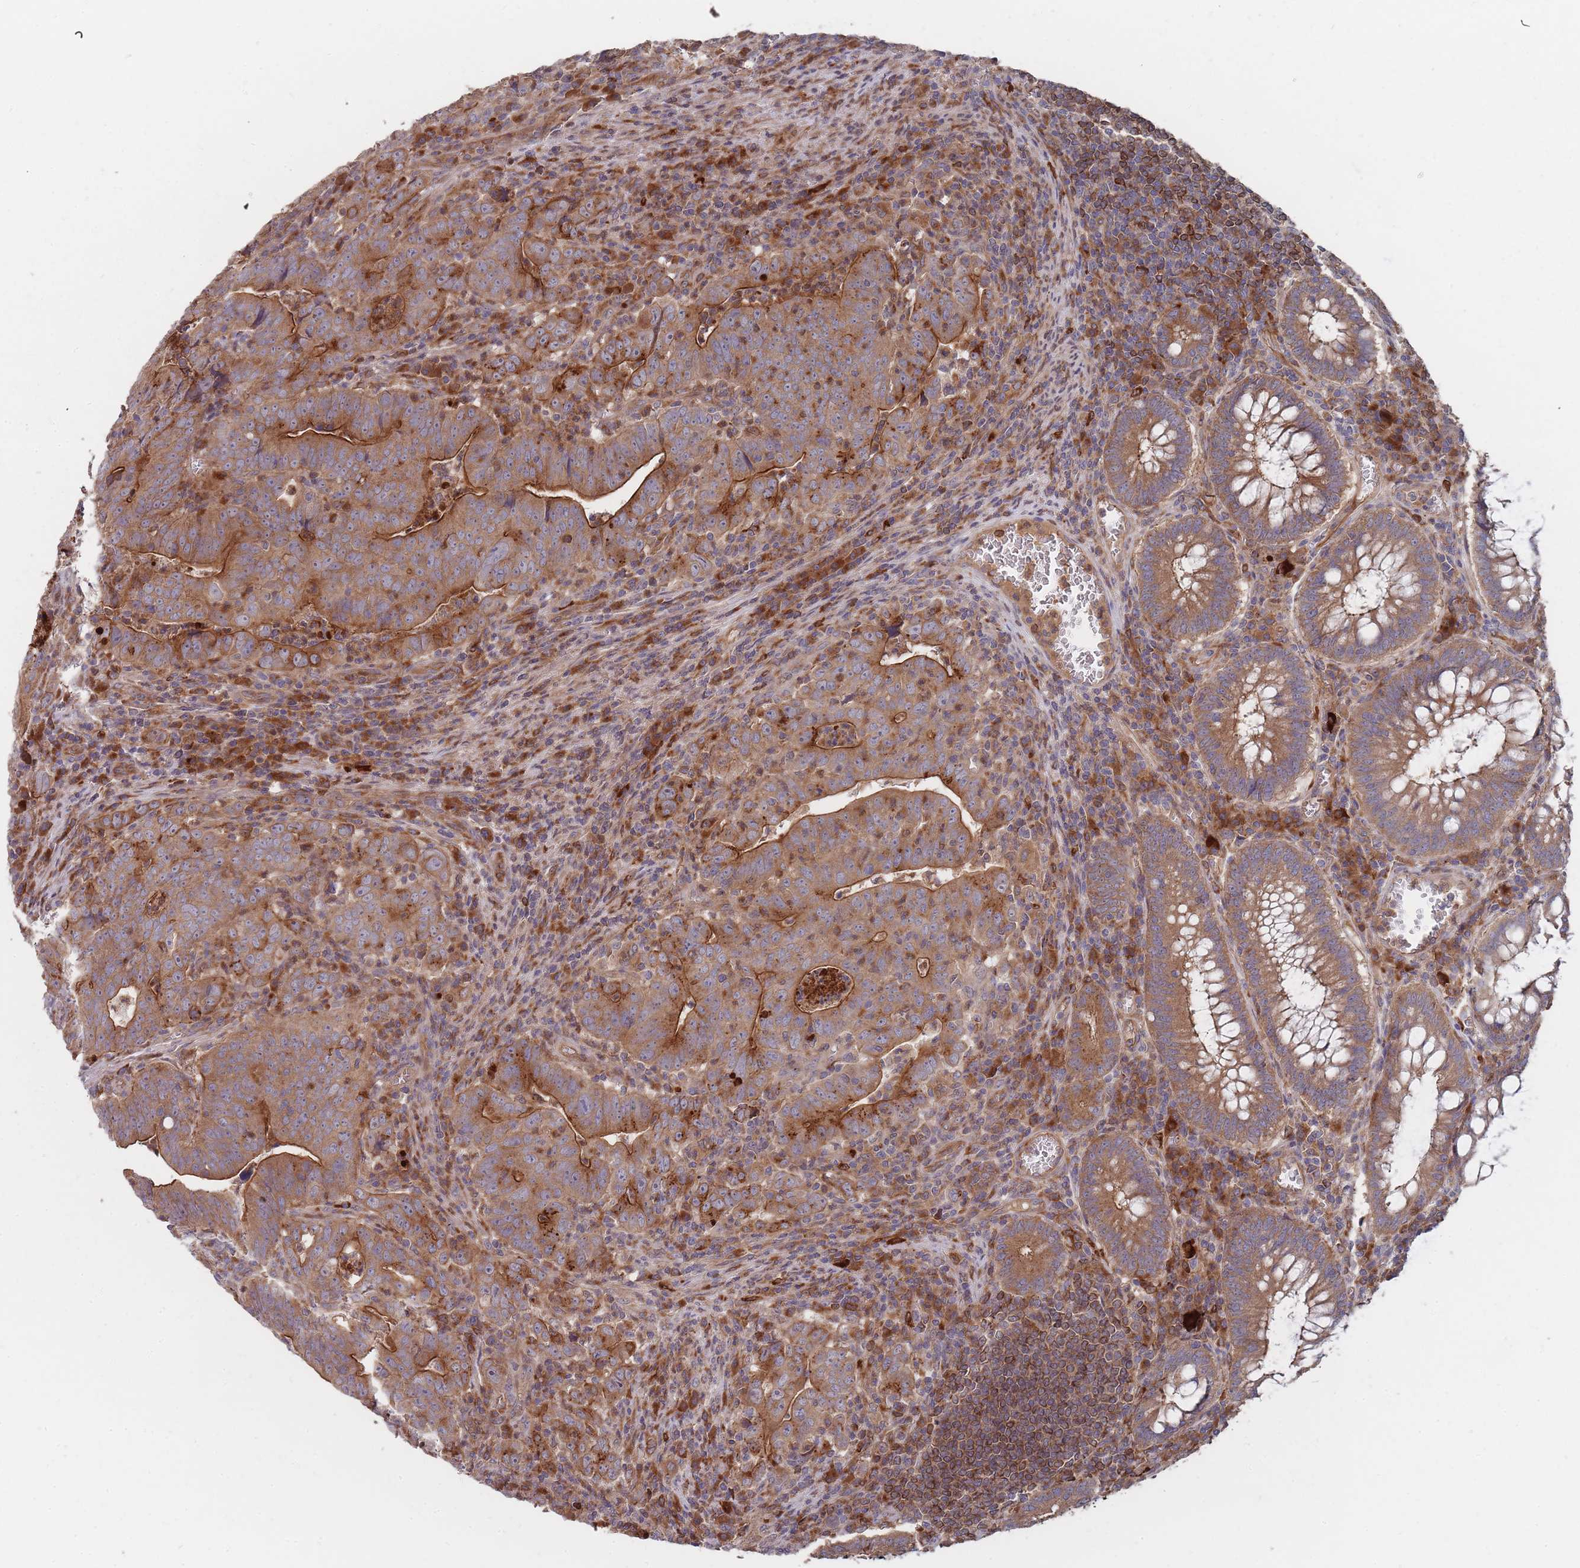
{"staining": {"intensity": "strong", "quantity": ">75%", "location": "cytoplasmic/membranous"}, "tissue": "colorectal cancer", "cell_type": "Tumor cells", "image_type": "cancer", "snomed": [{"axis": "morphology", "description": "Adenocarcinoma, NOS"}, {"axis": "topography", "description": "Rectum"}], "caption": "There is high levels of strong cytoplasmic/membranous positivity in tumor cells of colorectal adenocarcinoma, as demonstrated by immunohistochemical staining (brown color).", "gene": "THSD7B", "patient": {"sex": "male", "age": 69}}